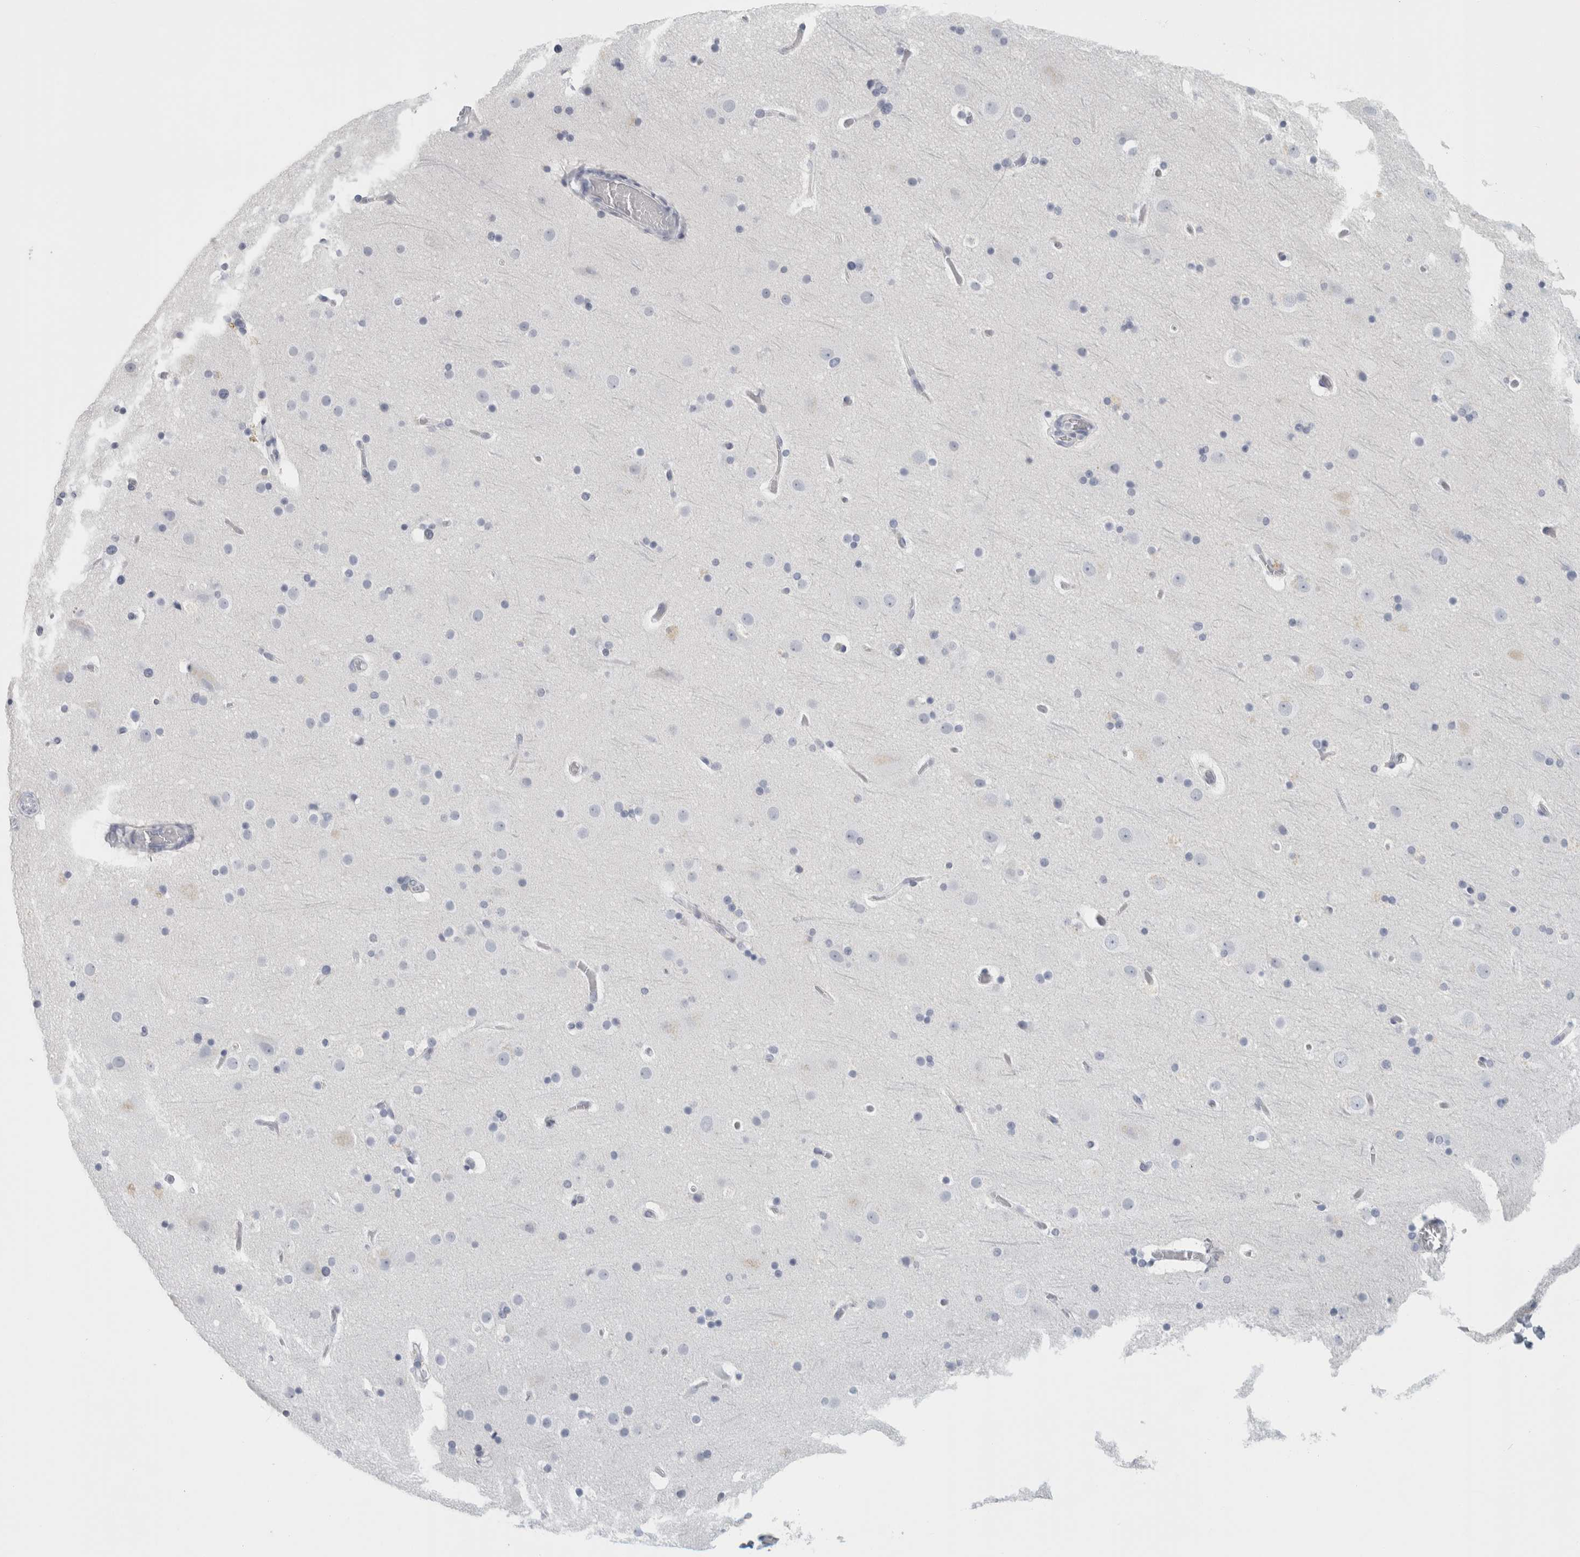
{"staining": {"intensity": "negative", "quantity": "none", "location": "none"}, "tissue": "cerebral cortex", "cell_type": "Endothelial cells", "image_type": "normal", "snomed": [{"axis": "morphology", "description": "Normal tissue, NOS"}, {"axis": "topography", "description": "Cerebral cortex"}], "caption": "The immunohistochemistry (IHC) photomicrograph has no significant positivity in endothelial cells of cerebral cortex.", "gene": "SLC28A3", "patient": {"sex": "male", "age": 57}}